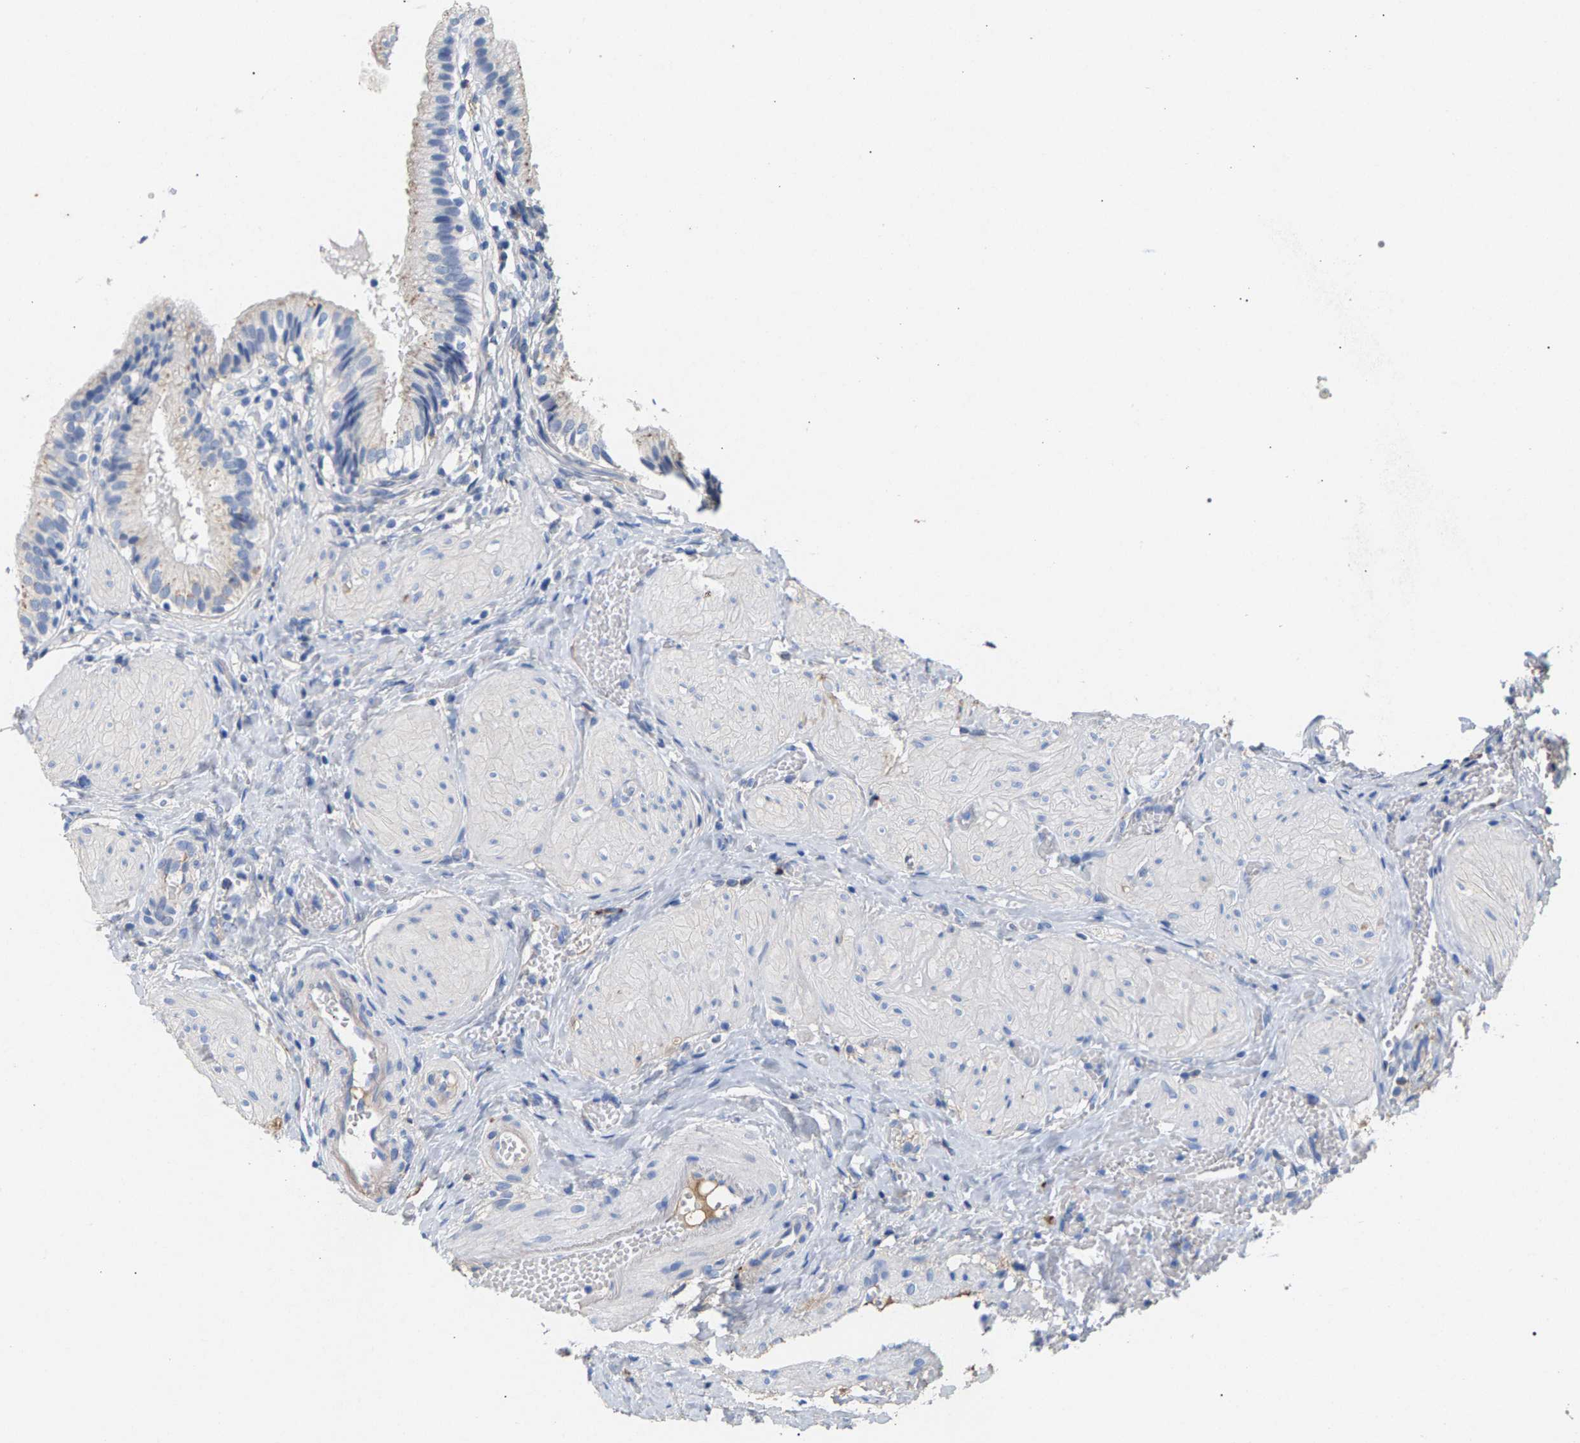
{"staining": {"intensity": "moderate", "quantity": "<25%", "location": "cytoplasmic/membranous"}, "tissue": "gallbladder", "cell_type": "Glandular cells", "image_type": "normal", "snomed": [{"axis": "morphology", "description": "Normal tissue, NOS"}, {"axis": "topography", "description": "Gallbladder"}], "caption": "A brown stain shows moderate cytoplasmic/membranous staining of a protein in glandular cells of normal human gallbladder. Nuclei are stained in blue.", "gene": "APOH", "patient": {"sex": "male", "age": 65}}